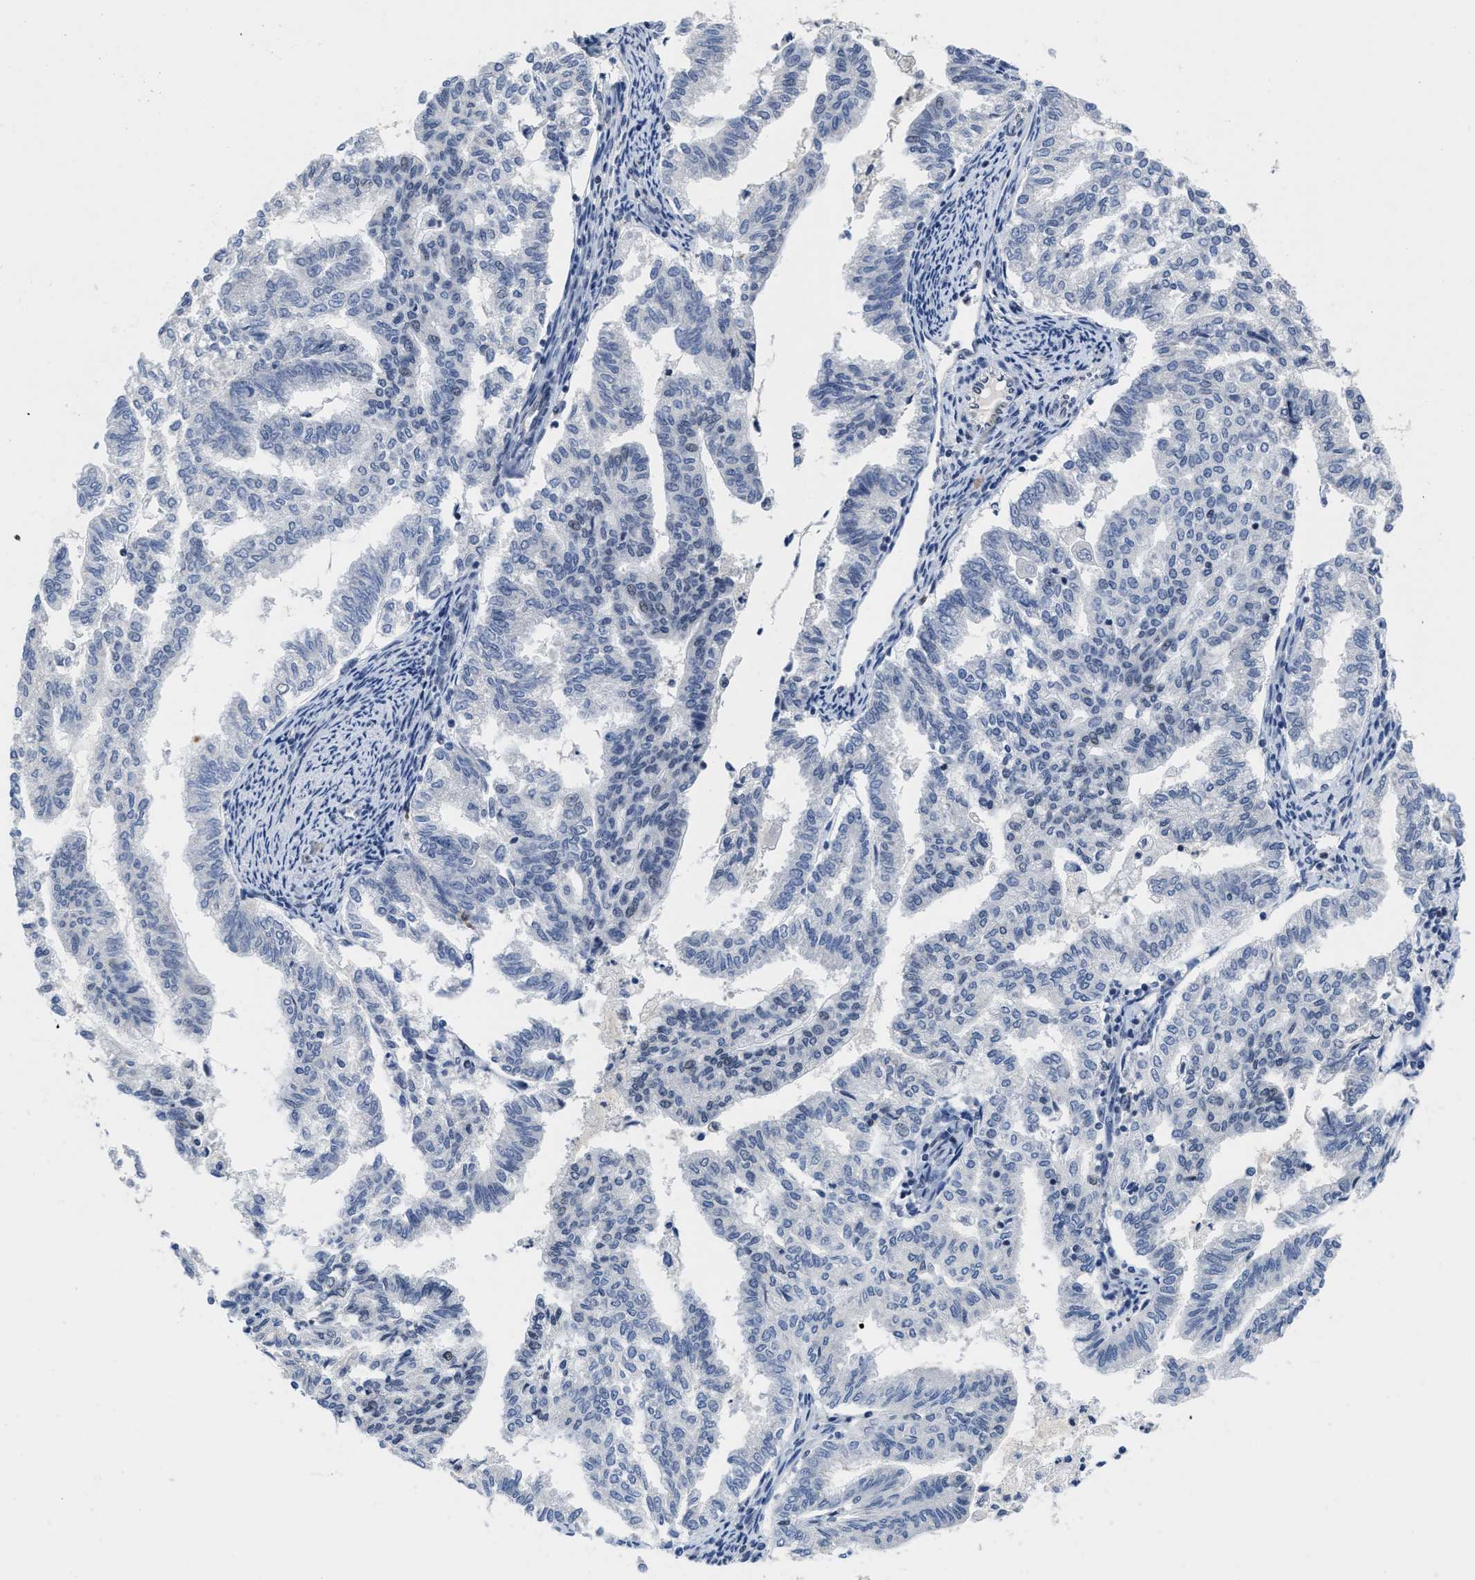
{"staining": {"intensity": "negative", "quantity": "none", "location": "none"}, "tissue": "endometrial cancer", "cell_type": "Tumor cells", "image_type": "cancer", "snomed": [{"axis": "morphology", "description": "Adenocarcinoma, NOS"}, {"axis": "topography", "description": "Endometrium"}], "caption": "A high-resolution histopathology image shows immunohistochemistry staining of endometrial adenocarcinoma, which shows no significant positivity in tumor cells. The staining is performed using DAB brown chromogen with nuclei counter-stained in using hematoxylin.", "gene": "HIF1A", "patient": {"sex": "female", "age": 79}}